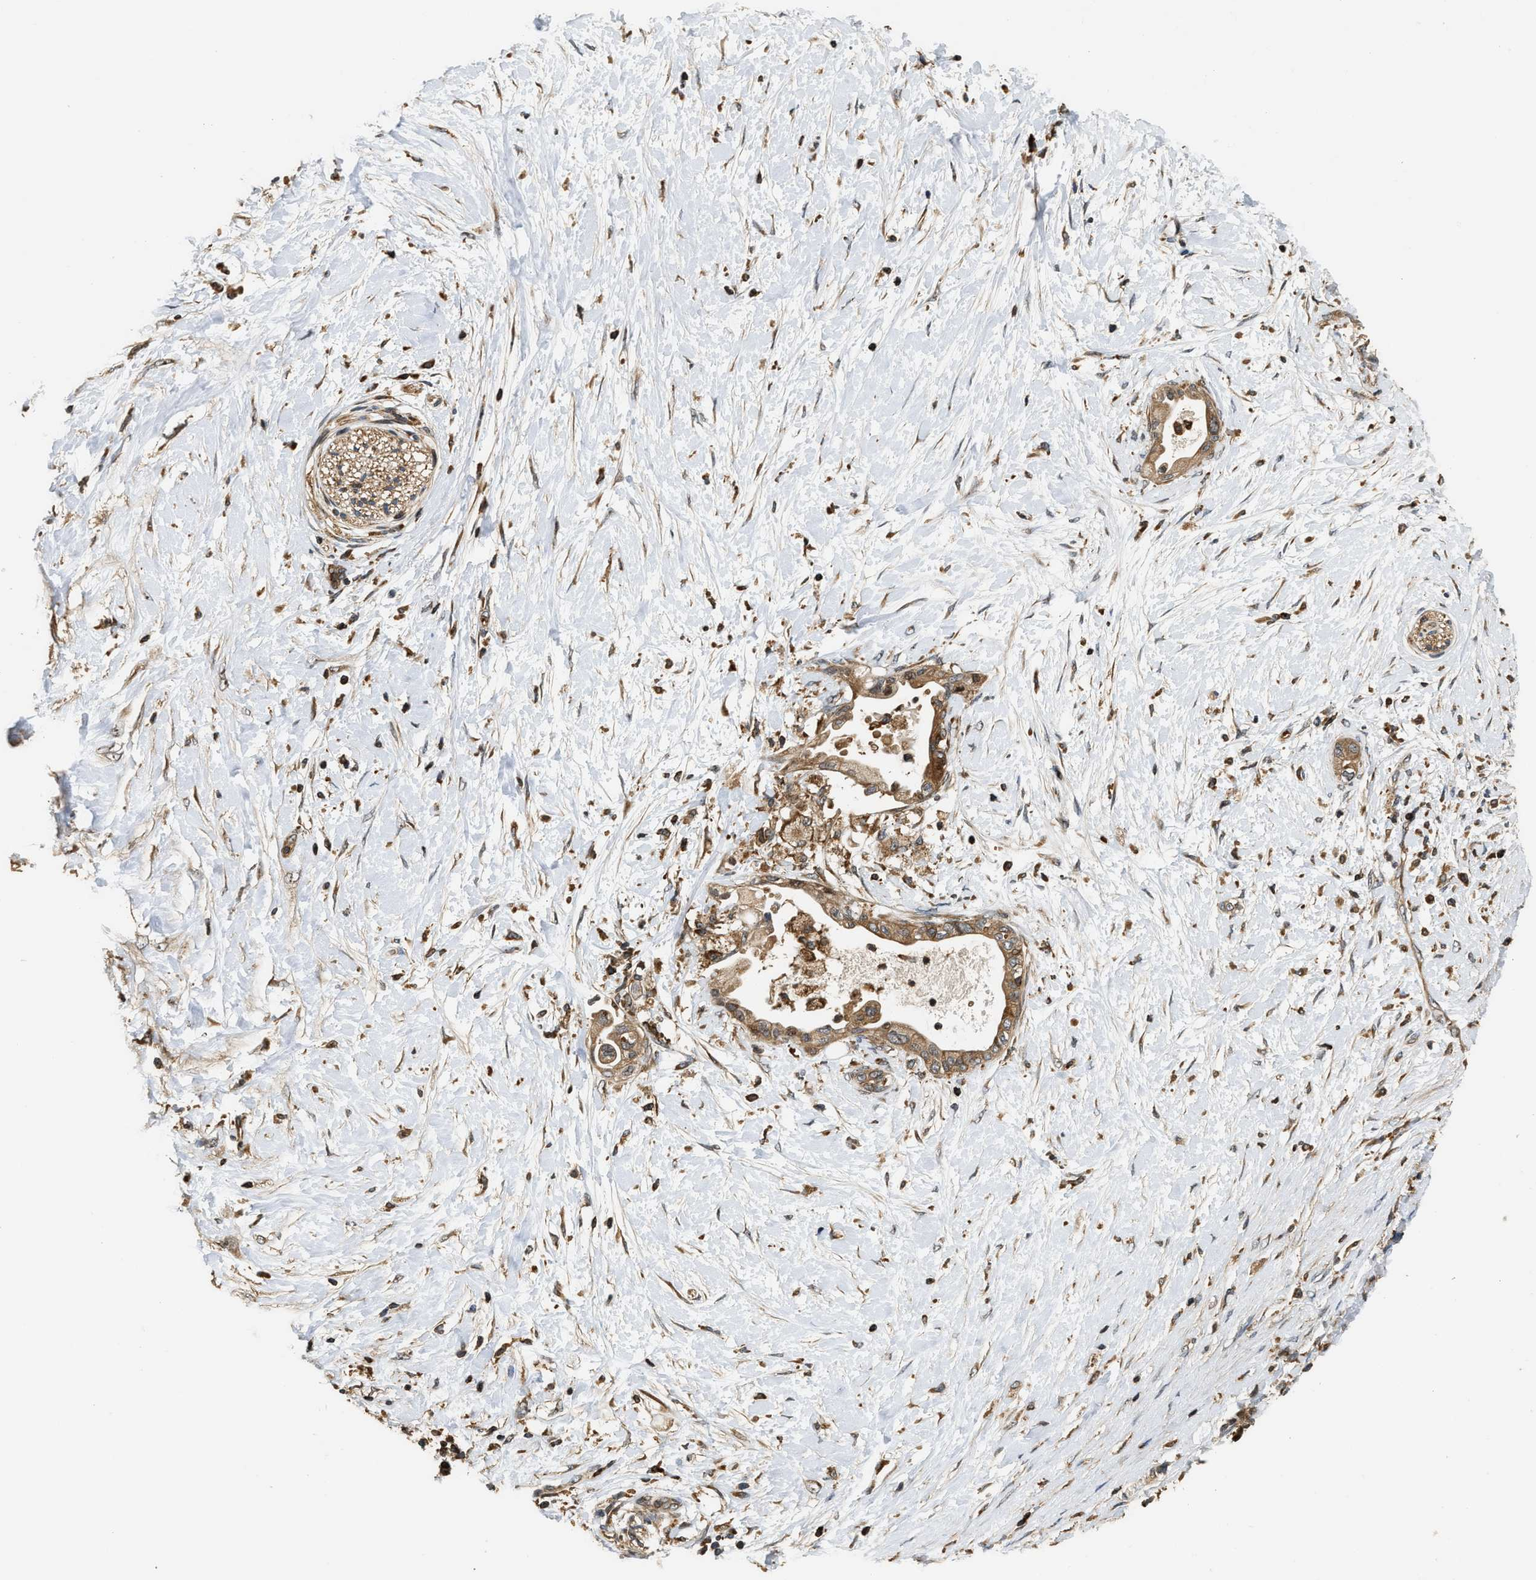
{"staining": {"intensity": "moderate", "quantity": ">75%", "location": "cytoplasmic/membranous"}, "tissue": "pancreatic cancer", "cell_type": "Tumor cells", "image_type": "cancer", "snomed": [{"axis": "morphology", "description": "Adenocarcinoma, NOS"}, {"axis": "topography", "description": "Pancreas"}], "caption": "IHC (DAB (3,3'-diaminobenzidine)) staining of human pancreatic cancer demonstrates moderate cytoplasmic/membranous protein expression in about >75% of tumor cells. (IHC, brightfield microscopy, high magnification).", "gene": "SNX5", "patient": {"sex": "female", "age": 60}}